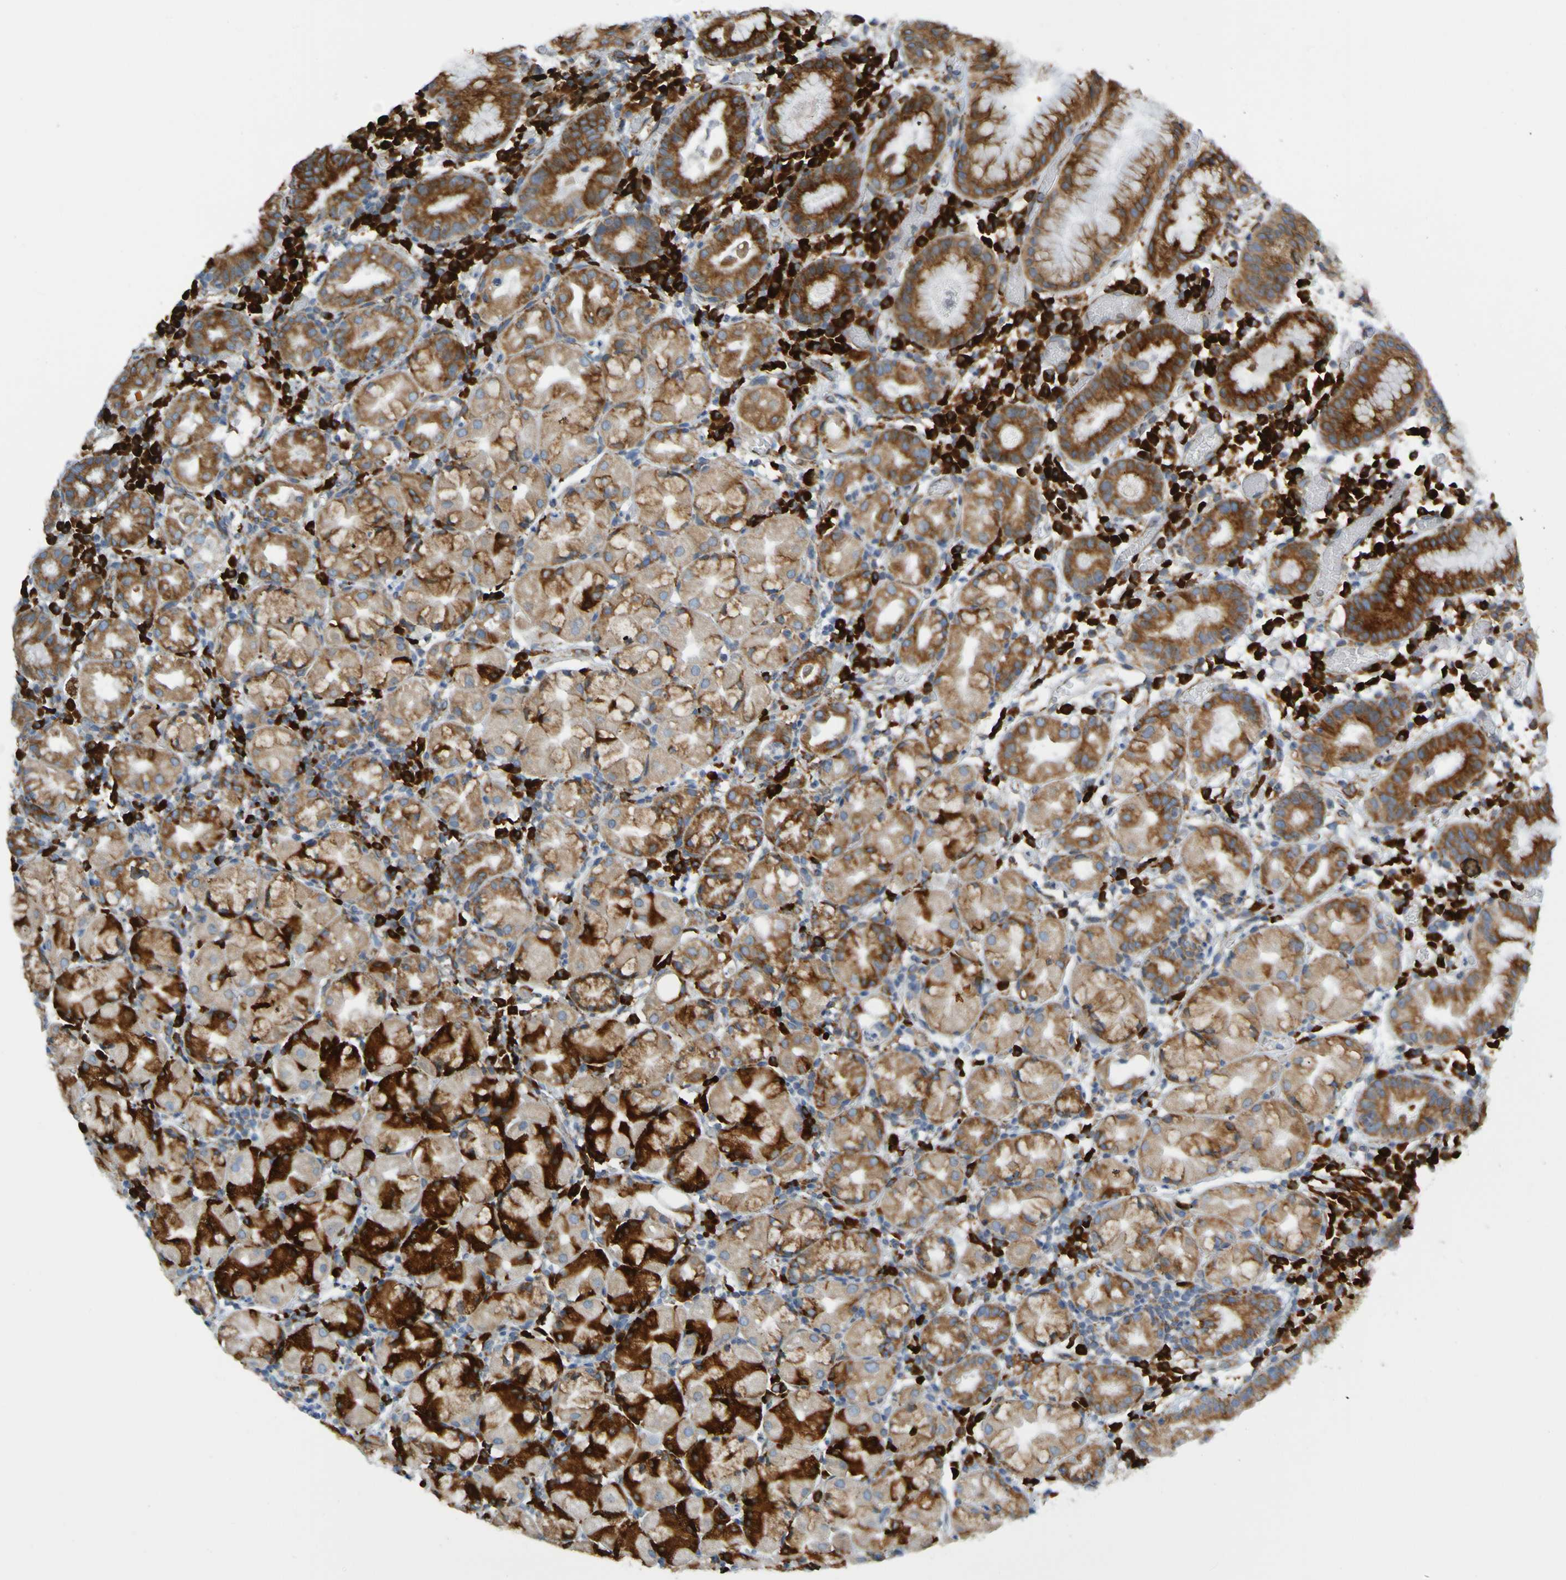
{"staining": {"intensity": "moderate", "quantity": ">75%", "location": "cytoplasmic/membranous"}, "tissue": "stomach", "cell_type": "Glandular cells", "image_type": "normal", "snomed": [{"axis": "morphology", "description": "Normal tissue, NOS"}, {"axis": "topography", "description": "Stomach"}, {"axis": "topography", "description": "Stomach, lower"}], "caption": "Immunohistochemical staining of unremarkable stomach reveals >75% levels of moderate cytoplasmic/membranous protein staining in approximately >75% of glandular cells.", "gene": "SSR1", "patient": {"sex": "female", "age": 75}}